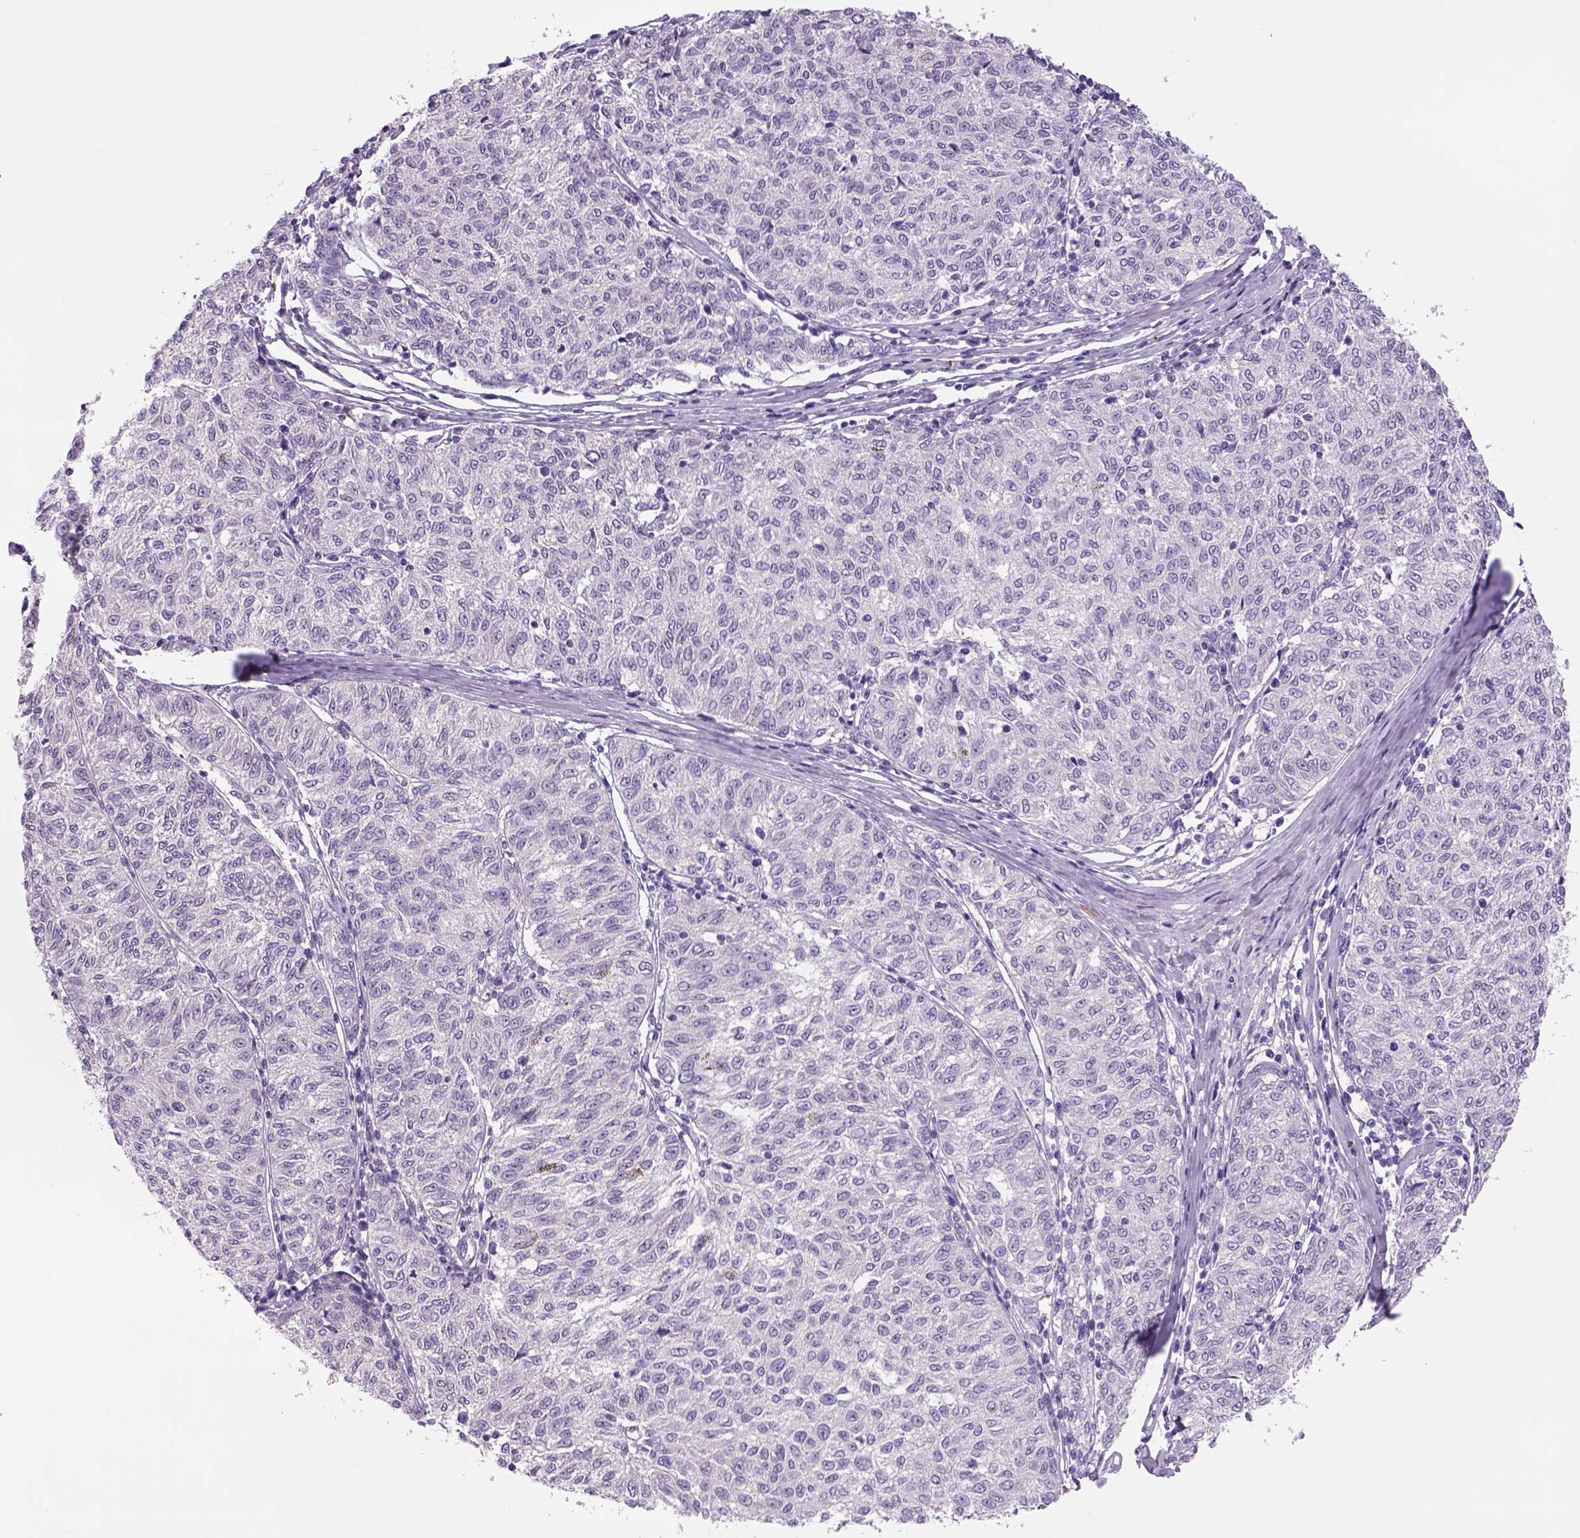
{"staining": {"intensity": "negative", "quantity": "none", "location": "none"}, "tissue": "melanoma", "cell_type": "Tumor cells", "image_type": "cancer", "snomed": [{"axis": "morphology", "description": "Malignant melanoma, NOS"}, {"axis": "topography", "description": "Skin"}], "caption": "High power microscopy histopathology image of an immunohistochemistry histopathology image of malignant melanoma, revealing no significant staining in tumor cells. (DAB (3,3'-diaminobenzidine) immunohistochemistry (IHC), high magnification).", "gene": "DBH", "patient": {"sex": "female", "age": 72}}